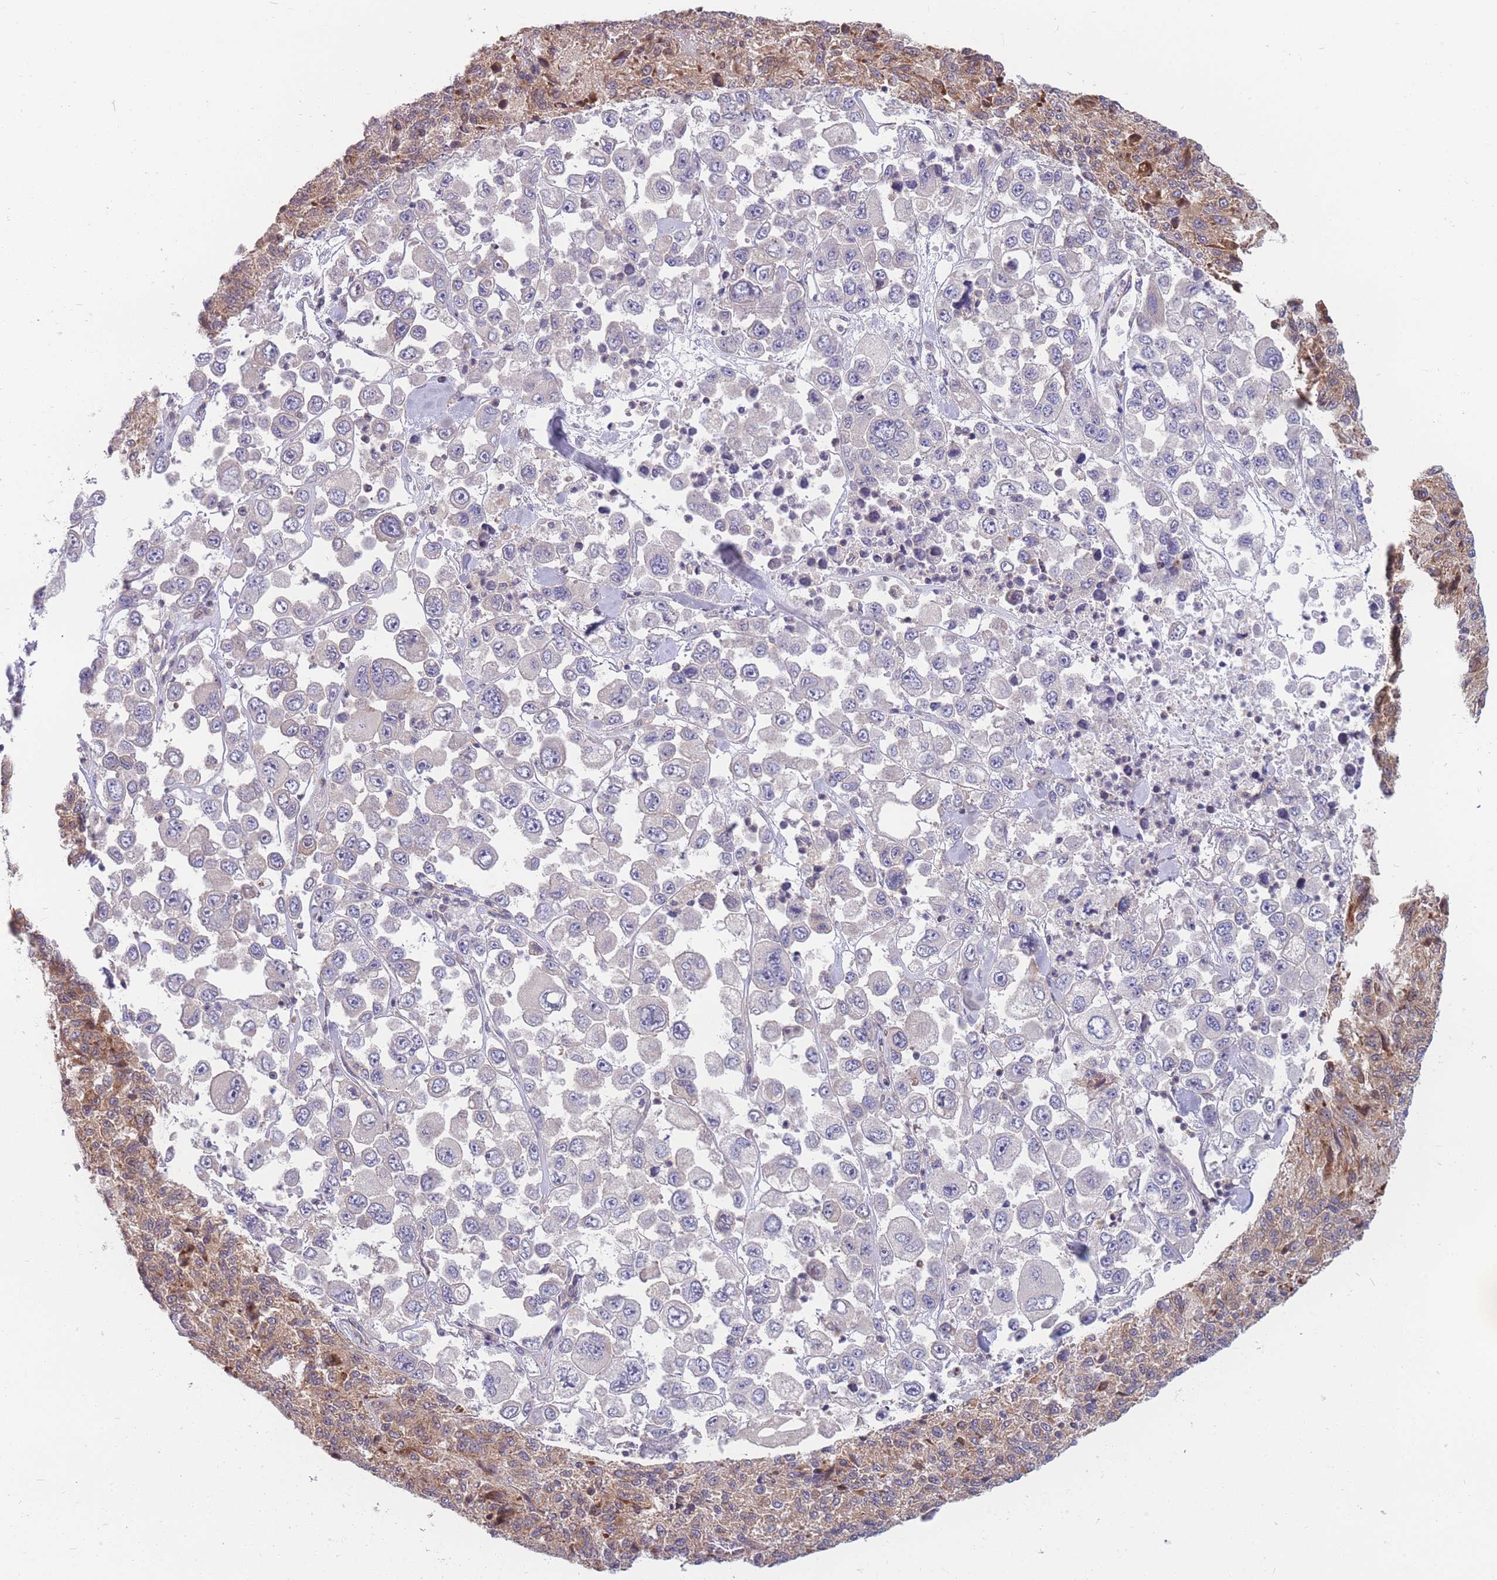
{"staining": {"intensity": "negative", "quantity": "none", "location": "none"}, "tissue": "melanoma", "cell_type": "Tumor cells", "image_type": "cancer", "snomed": [{"axis": "morphology", "description": "Malignant melanoma, Metastatic site"}, {"axis": "topography", "description": "Lymph node"}], "caption": "A high-resolution image shows IHC staining of melanoma, which demonstrates no significant expression in tumor cells. (Stains: DAB immunohistochemistry with hematoxylin counter stain, Microscopy: brightfield microscopy at high magnification).", "gene": "TMEM131L", "patient": {"sex": "female", "age": 54}}